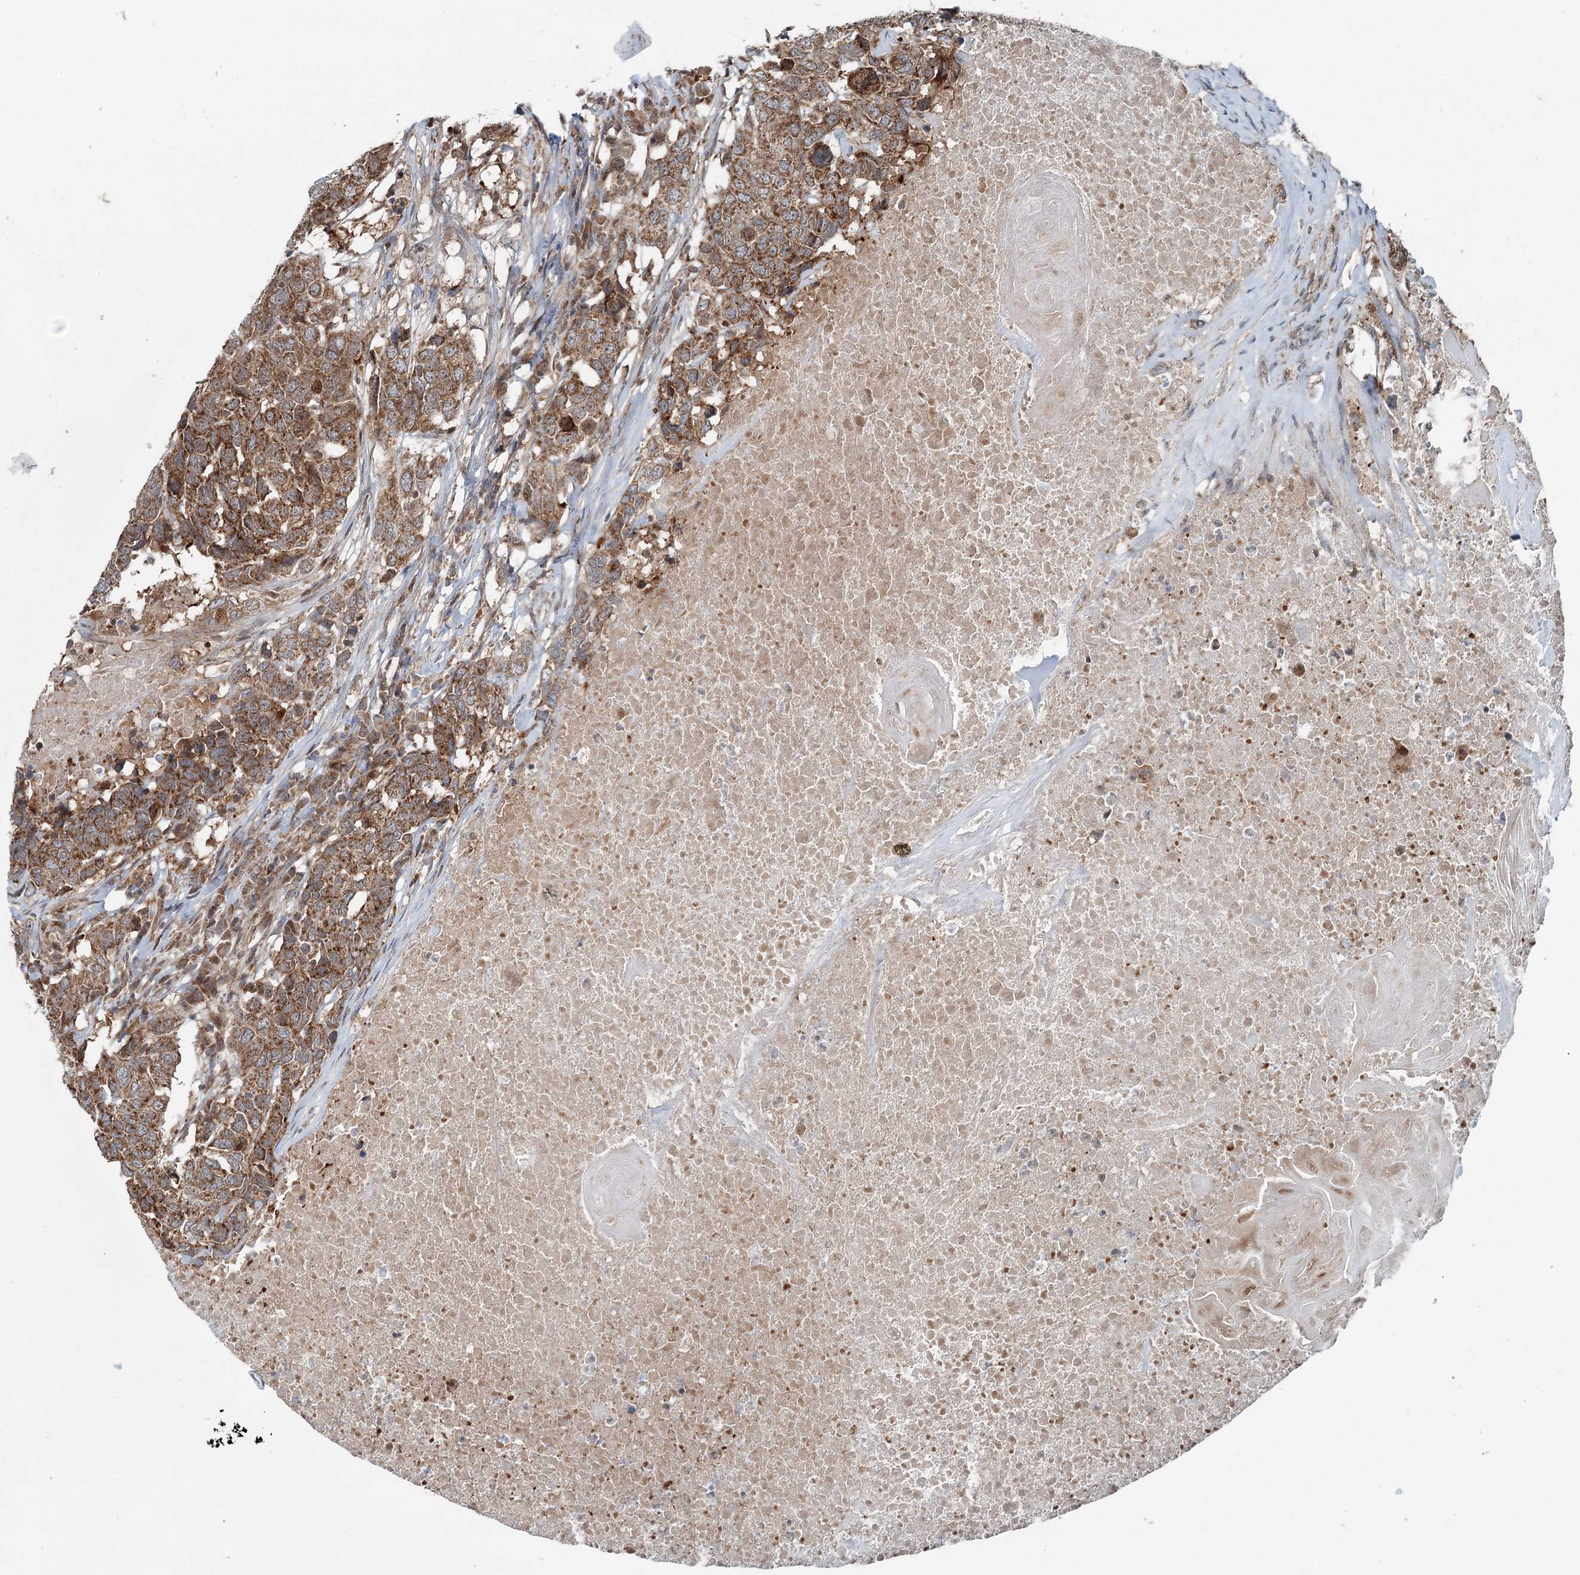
{"staining": {"intensity": "moderate", "quantity": ">75%", "location": "cytoplasmic/membranous"}, "tissue": "head and neck cancer", "cell_type": "Tumor cells", "image_type": "cancer", "snomed": [{"axis": "morphology", "description": "Squamous cell carcinoma, NOS"}, {"axis": "topography", "description": "Head-Neck"}], "caption": "Tumor cells display medium levels of moderate cytoplasmic/membranous staining in about >75% of cells in head and neck squamous cell carcinoma.", "gene": "WAPL", "patient": {"sex": "male", "age": 66}}